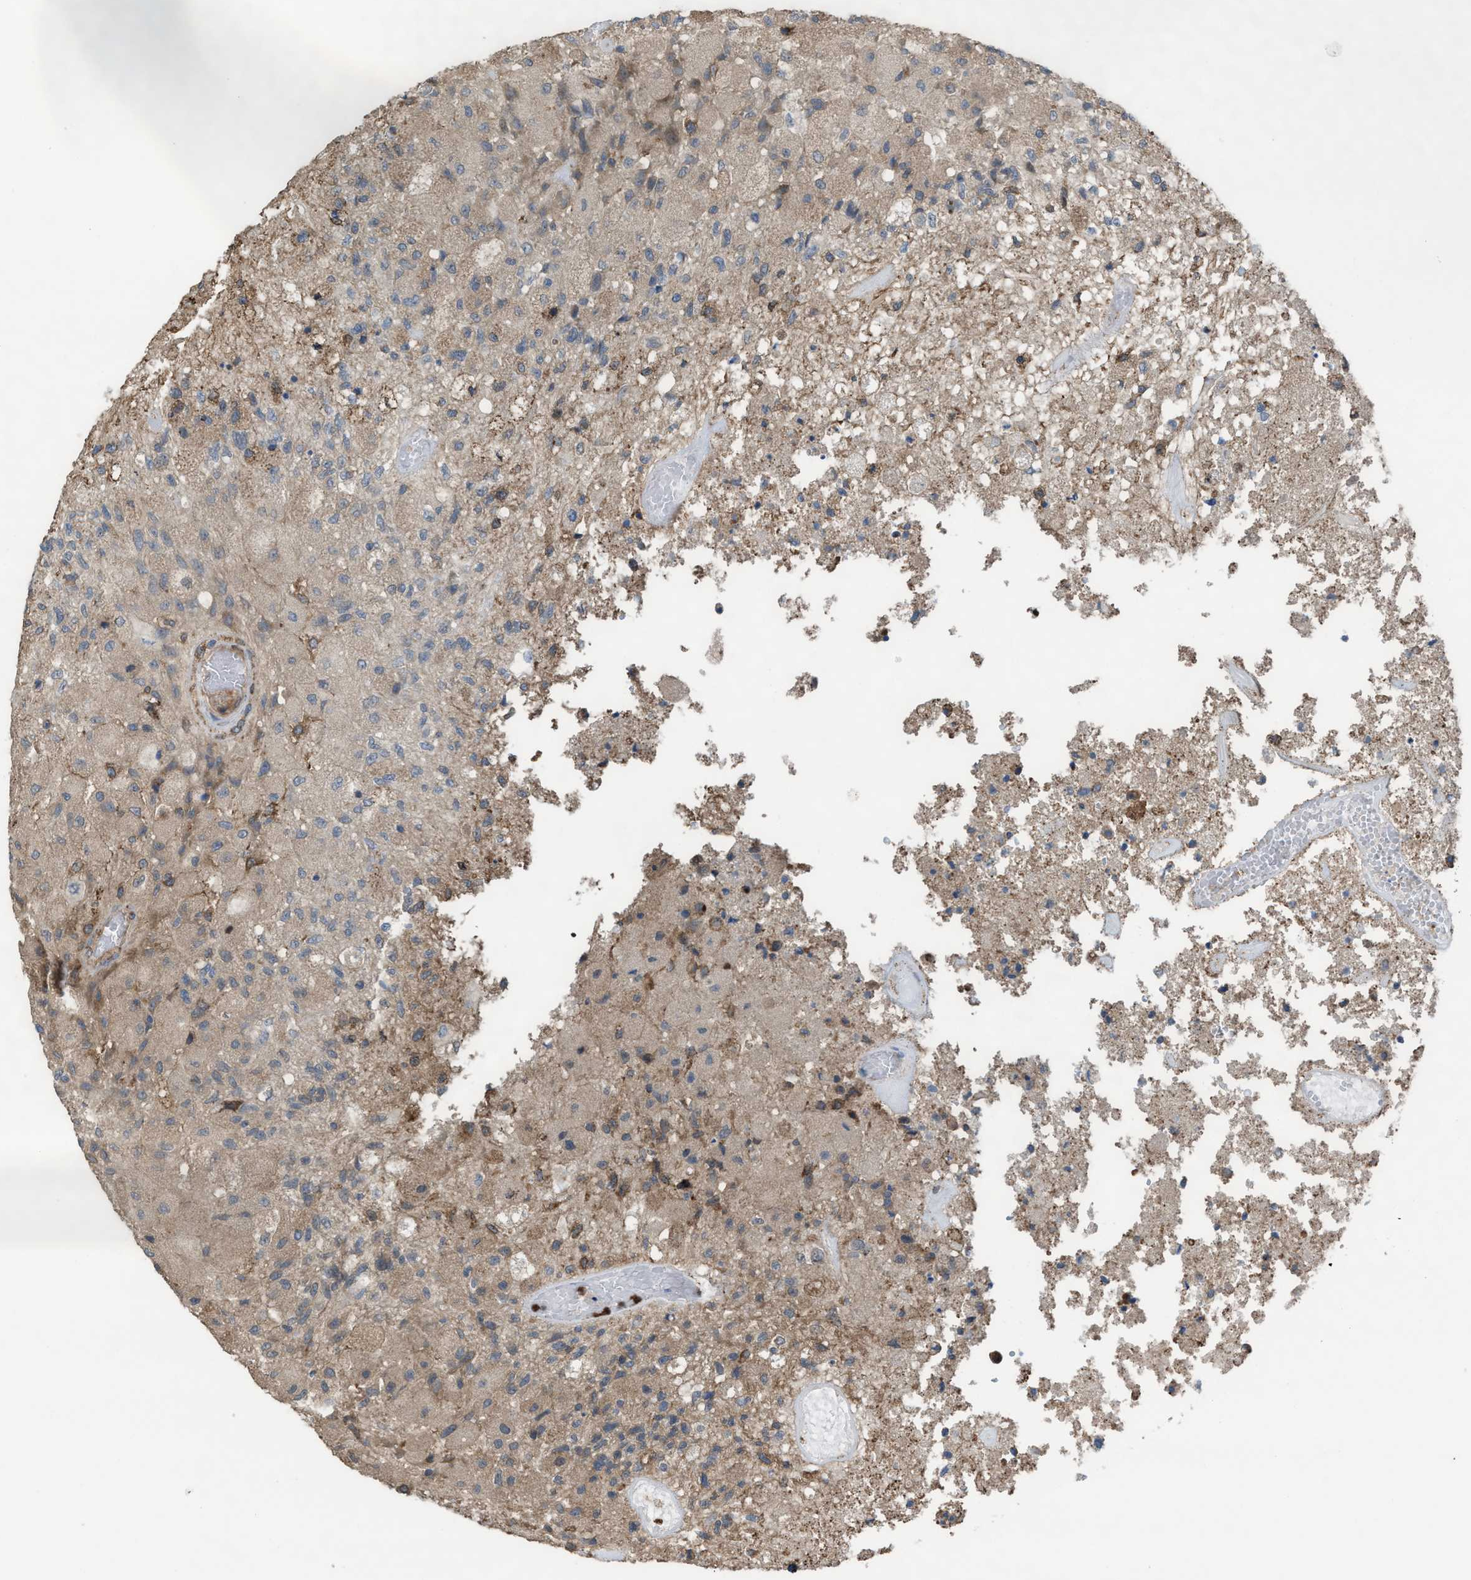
{"staining": {"intensity": "moderate", "quantity": "<25%", "location": "cytoplasmic/membranous"}, "tissue": "glioma", "cell_type": "Tumor cells", "image_type": "cancer", "snomed": [{"axis": "morphology", "description": "Normal tissue, NOS"}, {"axis": "morphology", "description": "Glioma, malignant, High grade"}, {"axis": "topography", "description": "Cerebral cortex"}], "caption": "Glioma was stained to show a protein in brown. There is low levels of moderate cytoplasmic/membranous staining in approximately <25% of tumor cells. (DAB IHC, brown staining for protein, blue staining for nuclei).", "gene": "PLAA", "patient": {"sex": "male", "age": 77}}